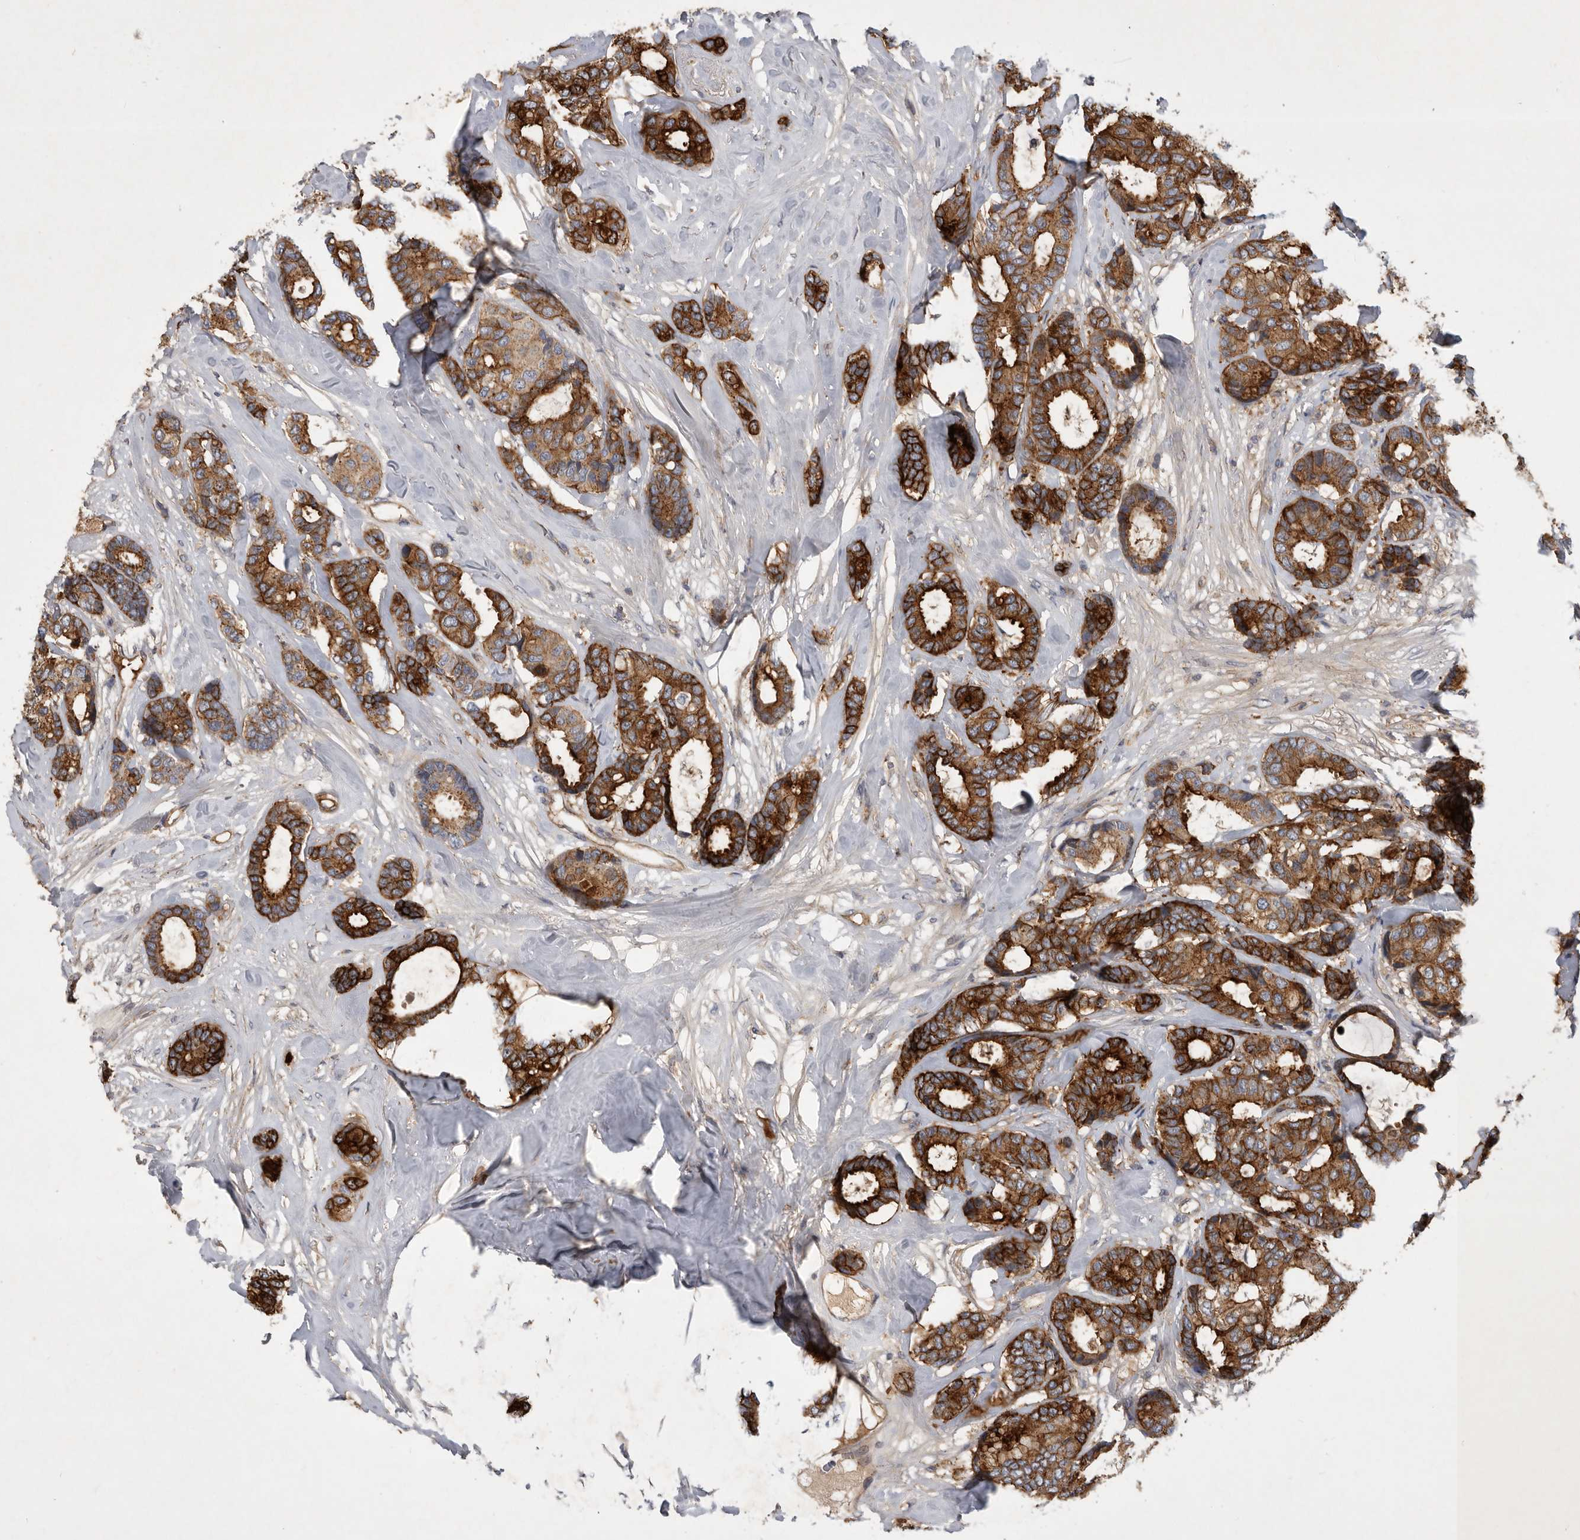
{"staining": {"intensity": "strong", "quantity": ">75%", "location": "cytoplasmic/membranous"}, "tissue": "breast cancer", "cell_type": "Tumor cells", "image_type": "cancer", "snomed": [{"axis": "morphology", "description": "Duct carcinoma"}, {"axis": "topography", "description": "Breast"}], "caption": "Immunohistochemistry (IHC) (DAB) staining of breast infiltrating ductal carcinoma displays strong cytoplasmic/membranous protein positivity in about >75% of tumor cells.", "gene": "MLPH", "patient": {"sex": "female", "age": 87}}